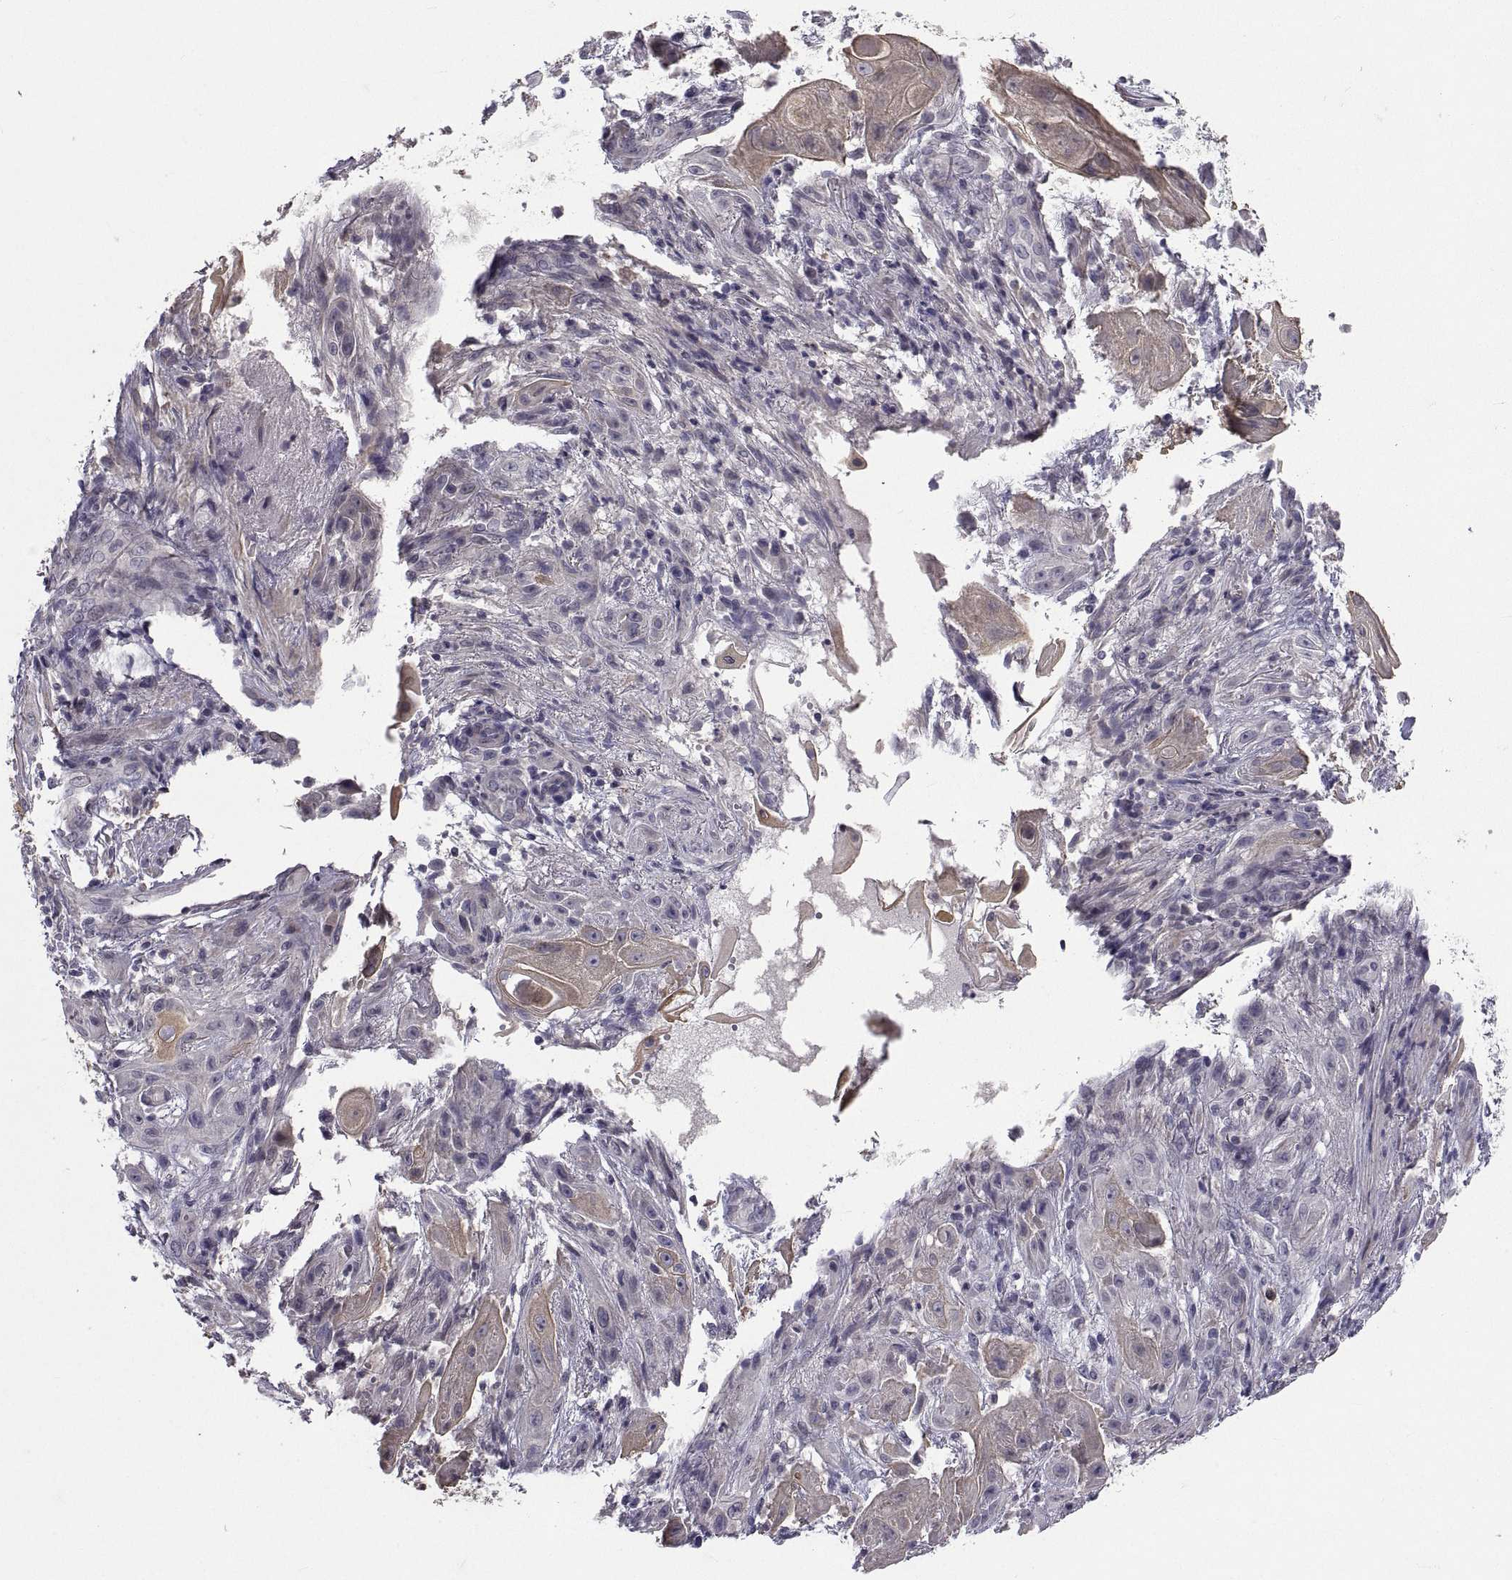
{"staining": {"intensity": "weak", "quantity": ">75%", "location": "cytoplasmic/membranous"}, "tissue": "skin cancer", "cell_type": "Tumor cells", "image_type": "cancer", "snomed": [{"axis": "morphology", "description": "Squamous cell carcinoma, NOS"}, {"axis": "topography", "description": "Skin"}], "caption": "Protein staining demonstrates weak cytoplasmic/membranous expression in about >75% of tumor cells in skin cancer. (Stains: DAB in brown, nuclei in blue, Microscopy: brightfield microscopy at high magnification).", "gene": "NPTX2", "patient": {"sex": "male", "age": 62}}